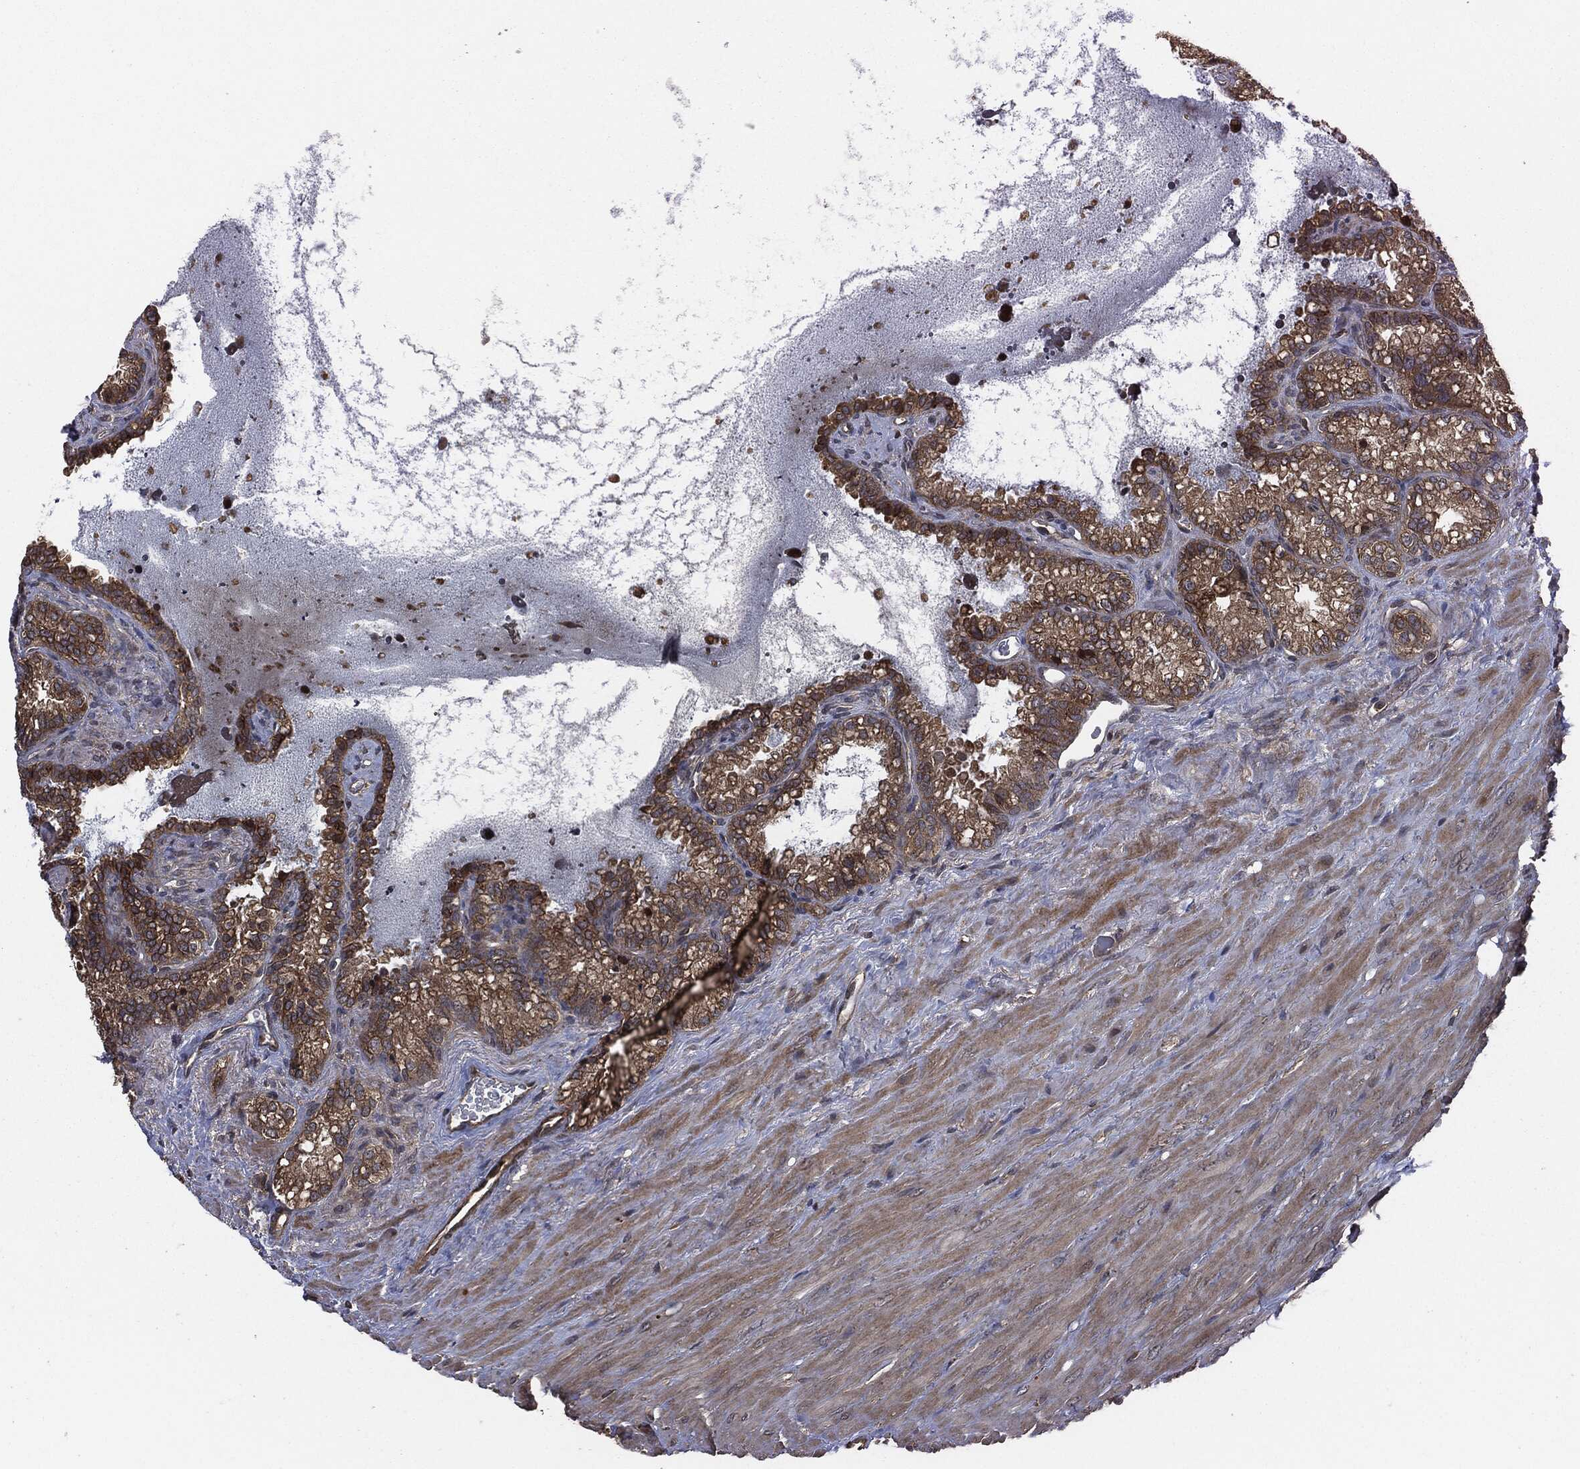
{"staining": {"intensity": "strong", "quantity": "25%-75%", "location": "cytoplasmic/membranous"}, "tissue": "seminal vesicle", "cell_type": "Glandular cells", "image_type": "normal", "snomed": [{"axis": "morphology", "description": "Normal tissue, NOS"}, {"axis": "topography", "description": "Seminal veicle"}], "caption": "Strong cytoplasmic/membranous positivity for a protein is identified in about 25%-75% of glandular cells of normal seminal vesicle using IHC.", "gene": "ERBIN", "patient": {"sex": "male", "age": 68}}